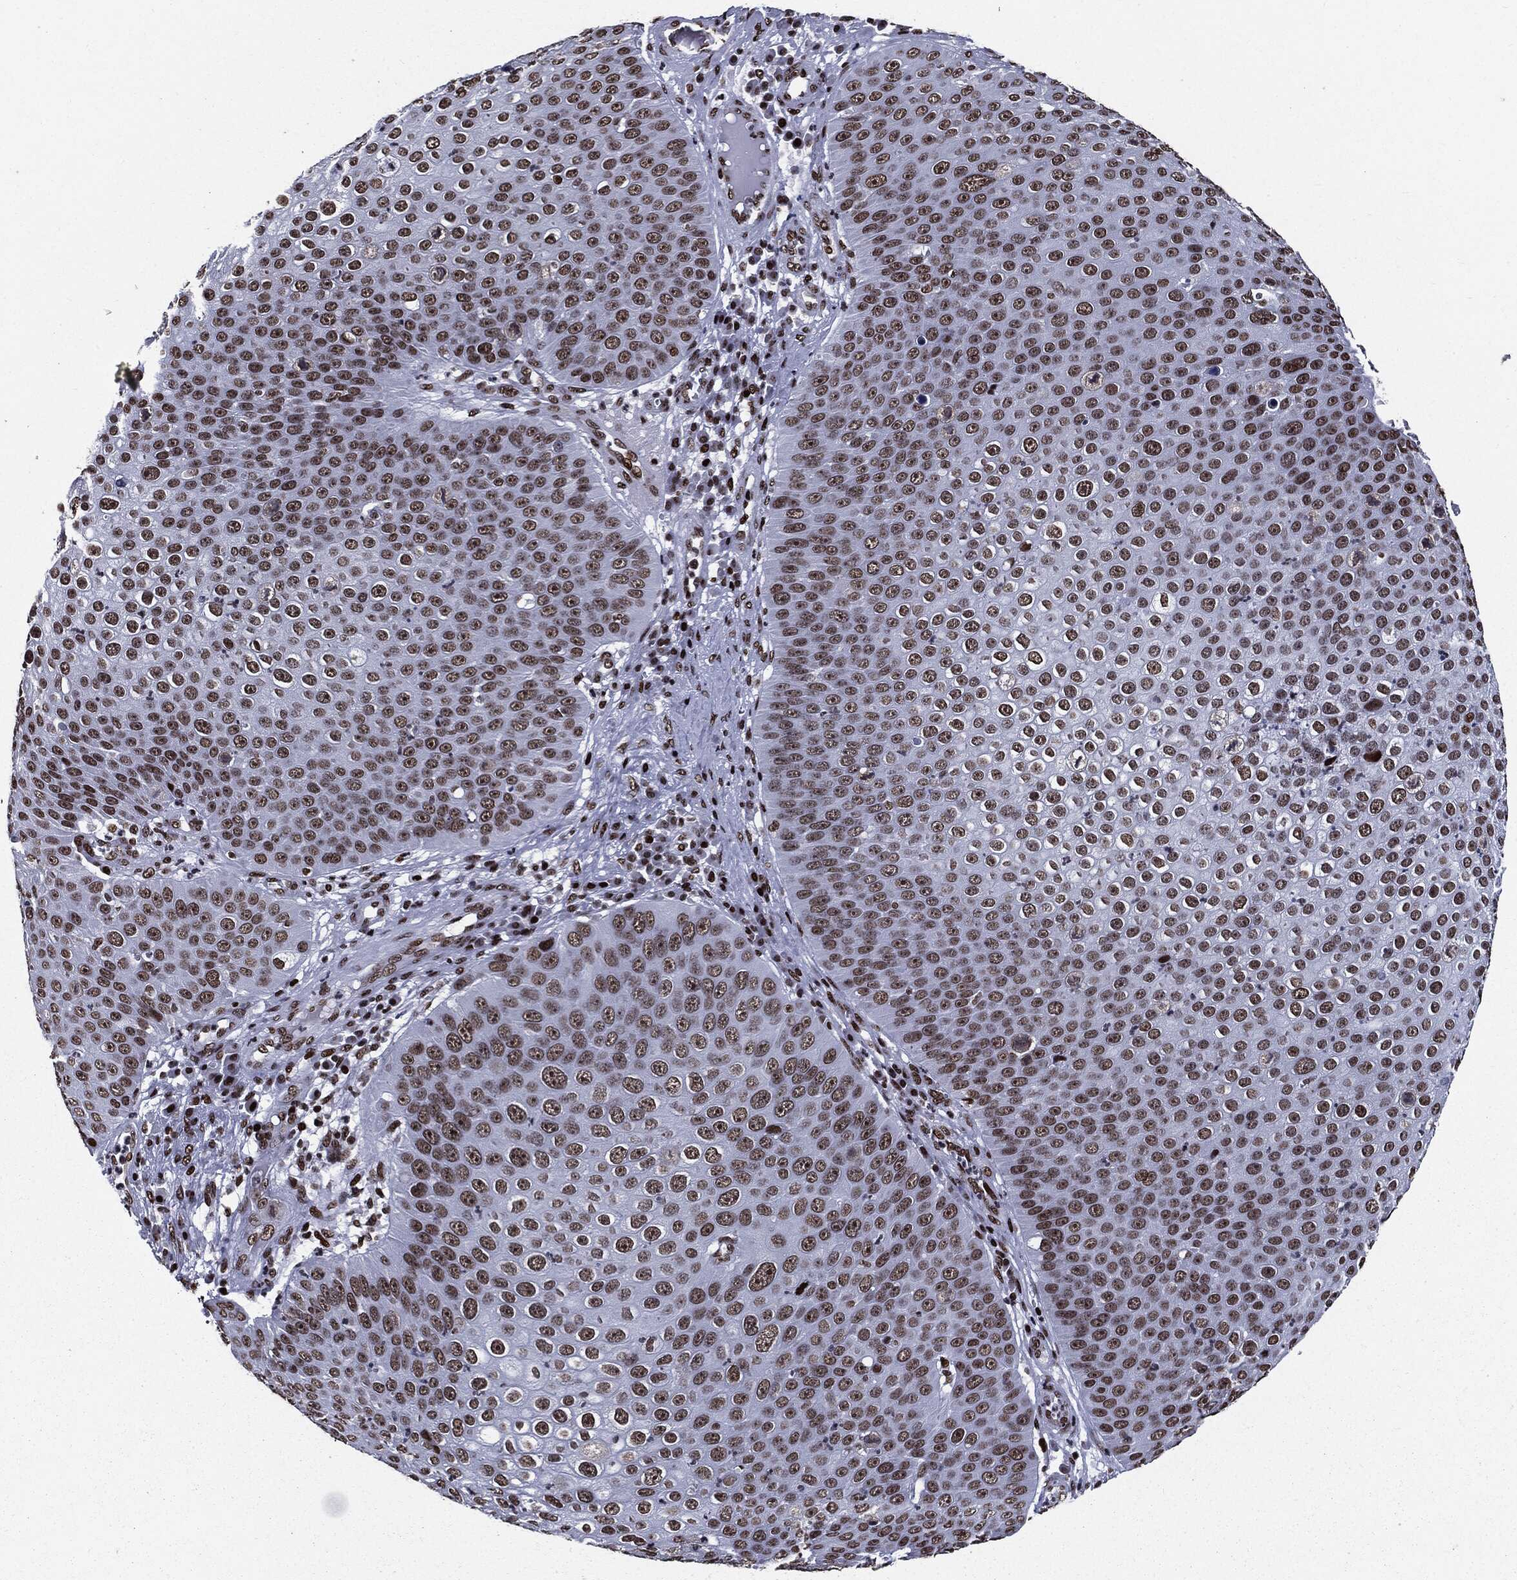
{"staining": {"intensity": "moderate", "quantity": ">75%", "location": "nuclear"}, "tissue": "skin cancer", "cell_type": "Tumor cells", "image_type": "cancer", "snomed": [{"axis": "morphology", "description": "Squamous cell carcinoma, NOS"}, {"axis": "topography", "description": "Skin"}], "caption": "Skin cancer (squamous cell carcinoma) stained with immunohistochemistry (IHC) reveals moderate nuclear staining in about >75% of tumor cells.", "gene": "ZFP91", "patient": {"sex": "male", "age": 71}}